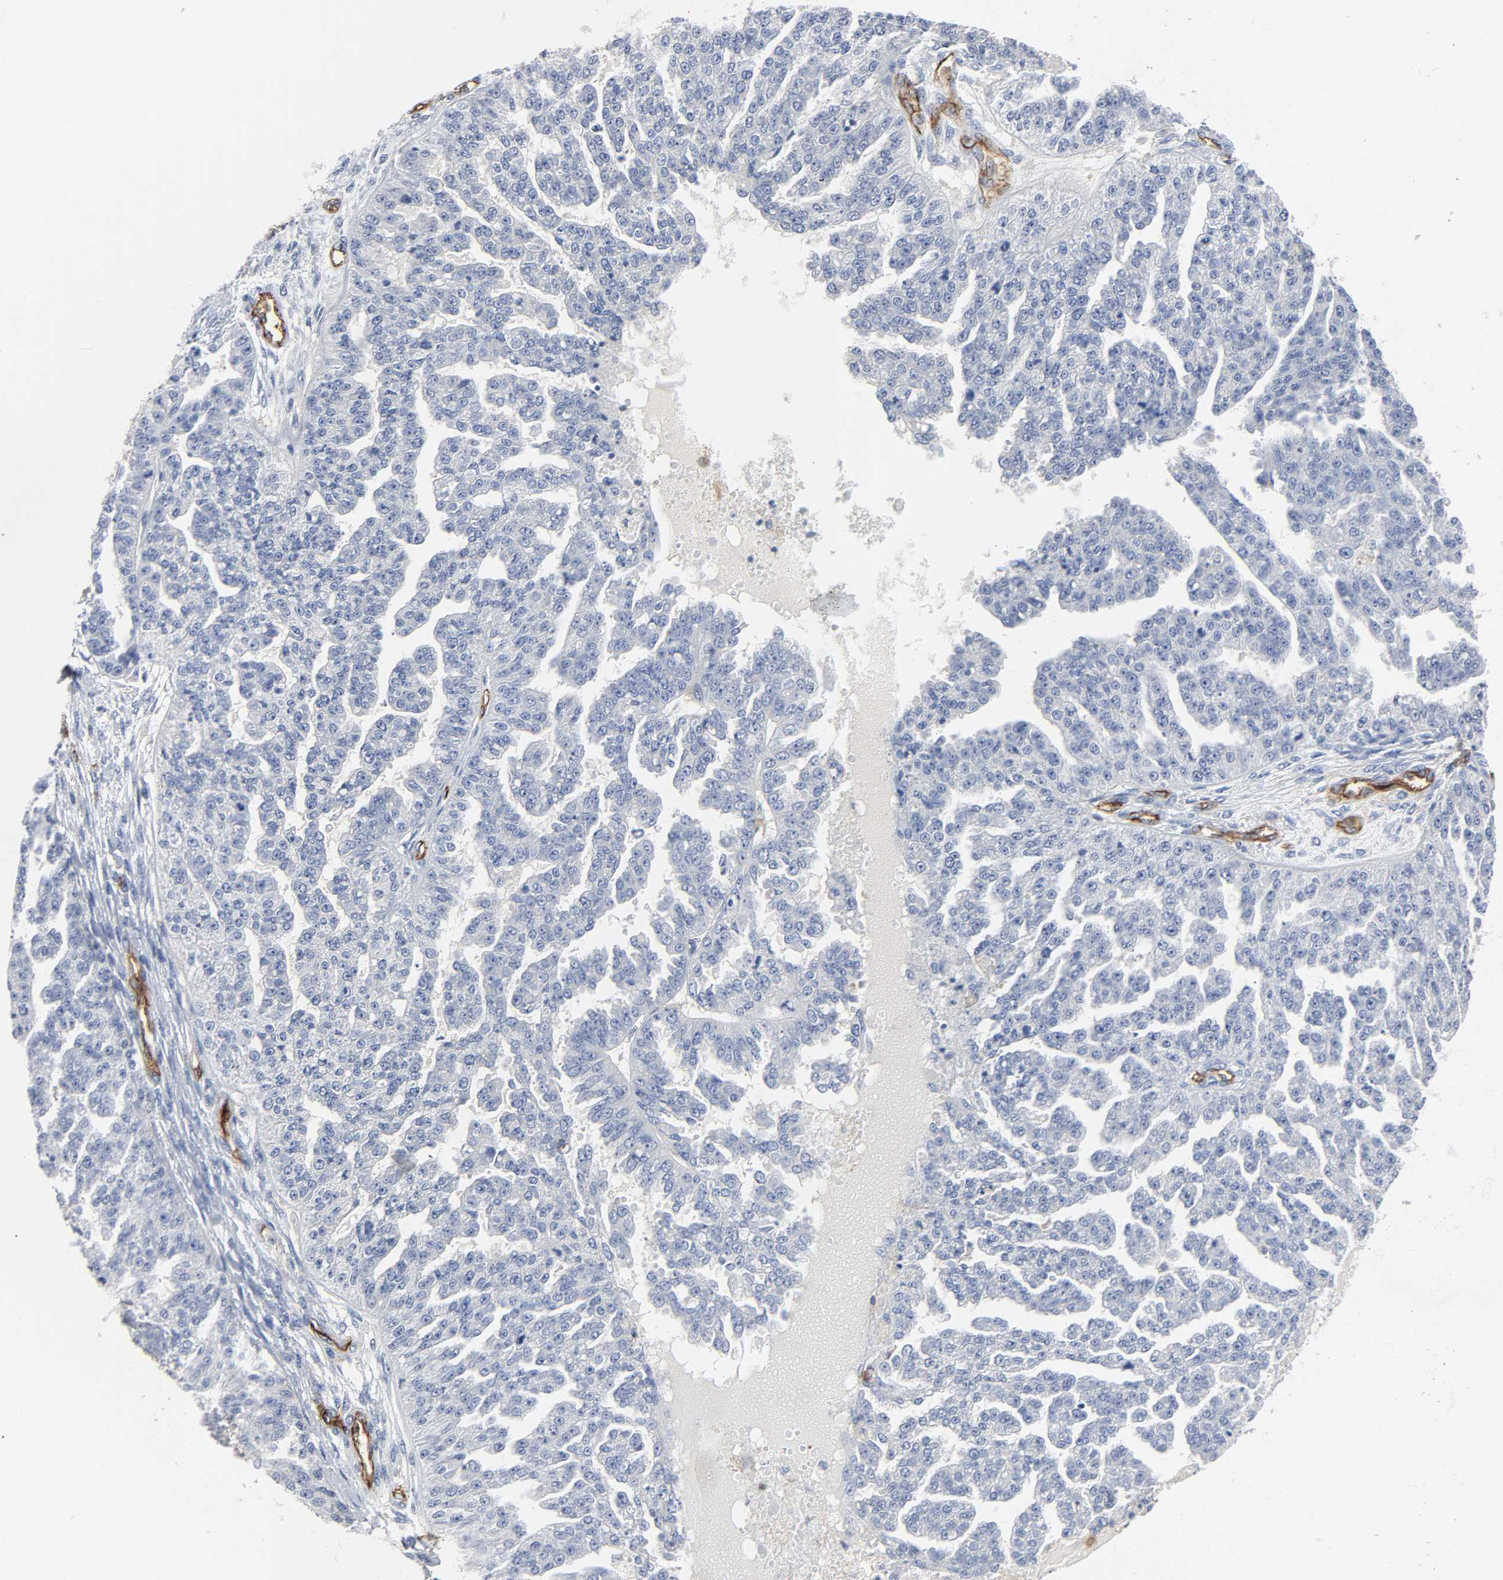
{"staining": {"intensity": "negative", "quantity": "none", "location": "none"}, "tissue": "ovarian cancer", "cell_type": "Tumor cells", "image_type": "cancer", "snomed": [{"axis": "morphology", "description": "Cystadenocarcinoma, serous, NOS"}, {"axis": "topography", "description": "Ovary"}], "caption": "This is an immunohistochemistry (IHC) image of human ovarian cancer. There is no expression in tumor cells.", "gene": "PECAM1", "patient": {"sex": "female", "age": 58}}